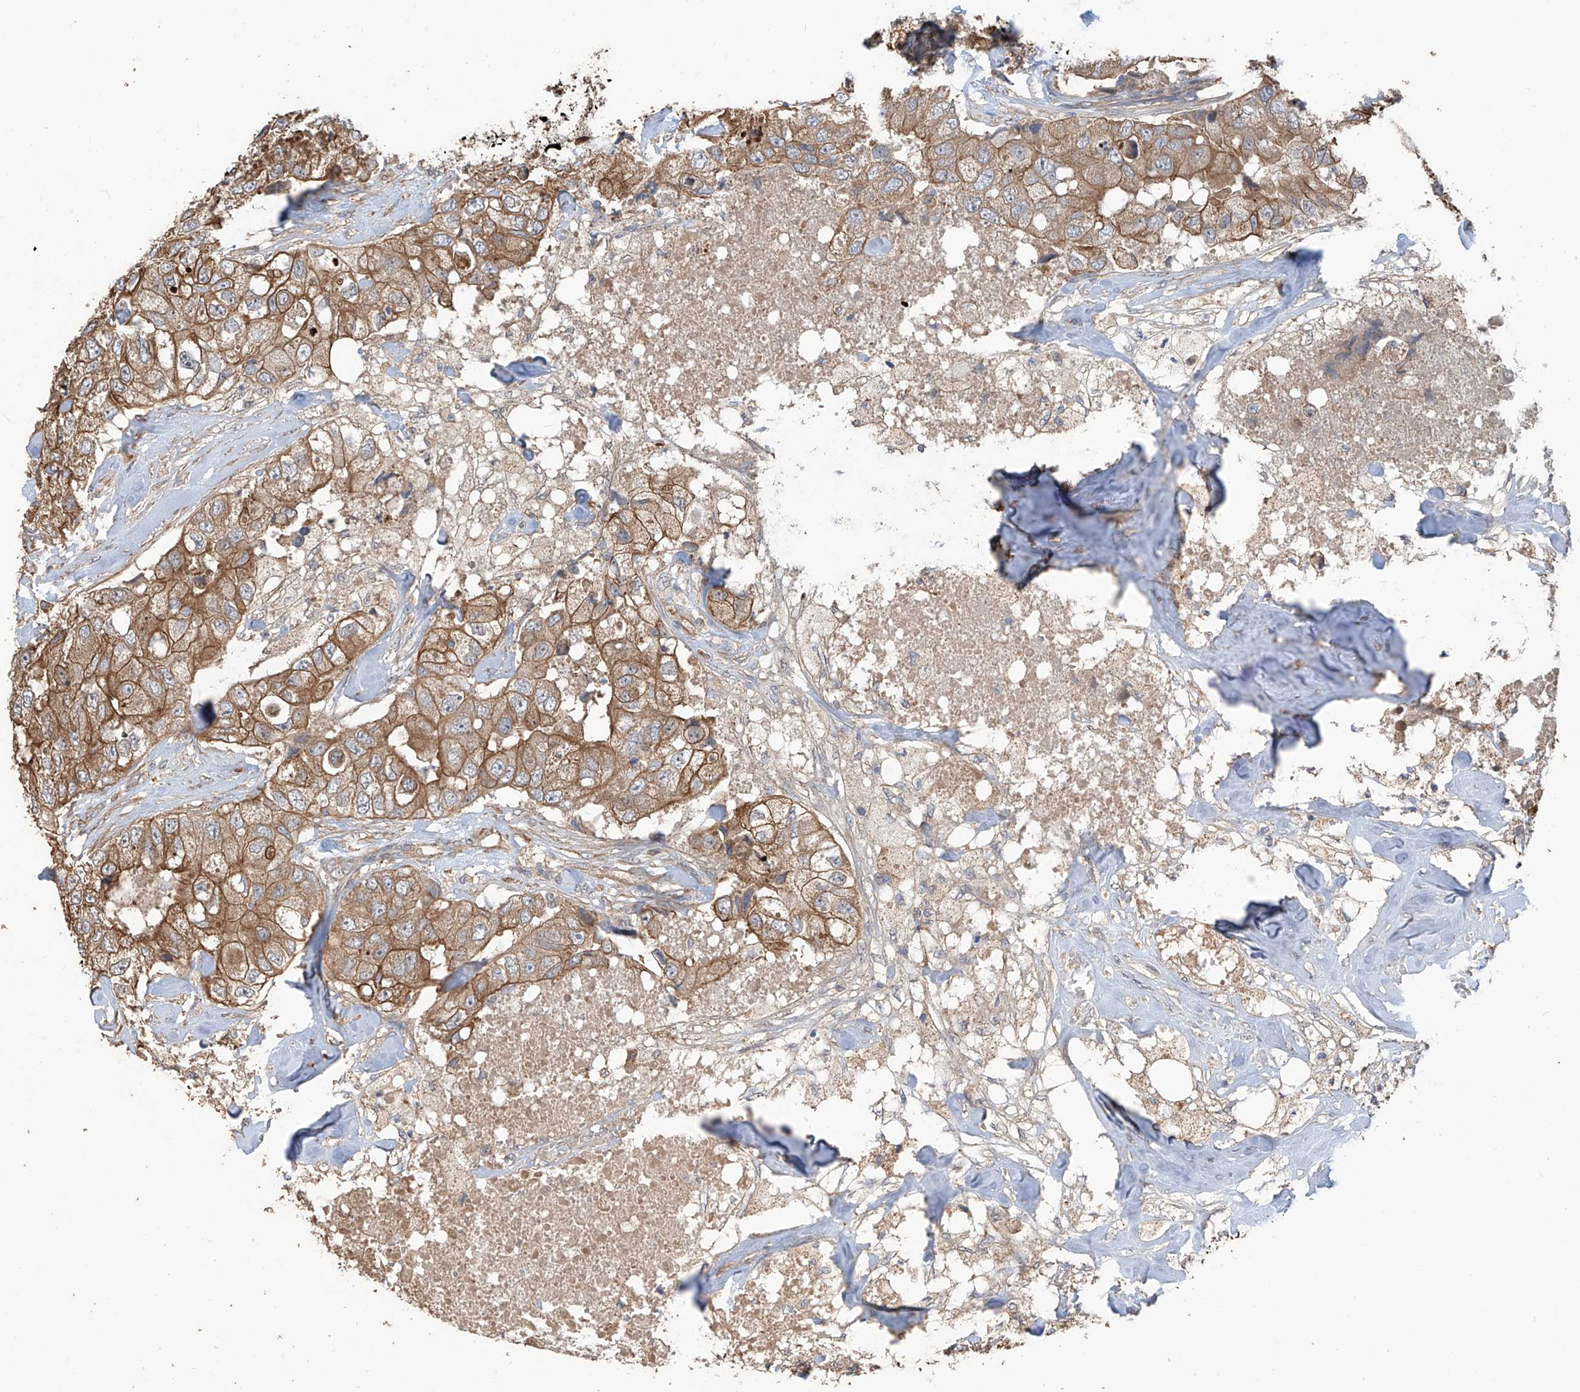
{"staining": {"intensity": "moderate", "quantity": ">75%", "location": "cytoplasmic/membranous"}, "tissue": "breast cancer", "cell_type": "Tumor cells", "image_type": "cancer", "snomed": [{"axis": "morphology", "description": "Duct carcinoma"}, {"axis": "topography", "description": "Breast"}], "caption": "Brown immunohistochemical staining in human breast invasive ductal carcinoma reveals moderate cytoplasmic/membranous expression in about >75% of tumor cells. Immunohistochemistry (ihc) stains the protein in brown and the nuclei are stained blue.", "gene": "AGBL5", "patient": {"sex": "female", "age": 62}}